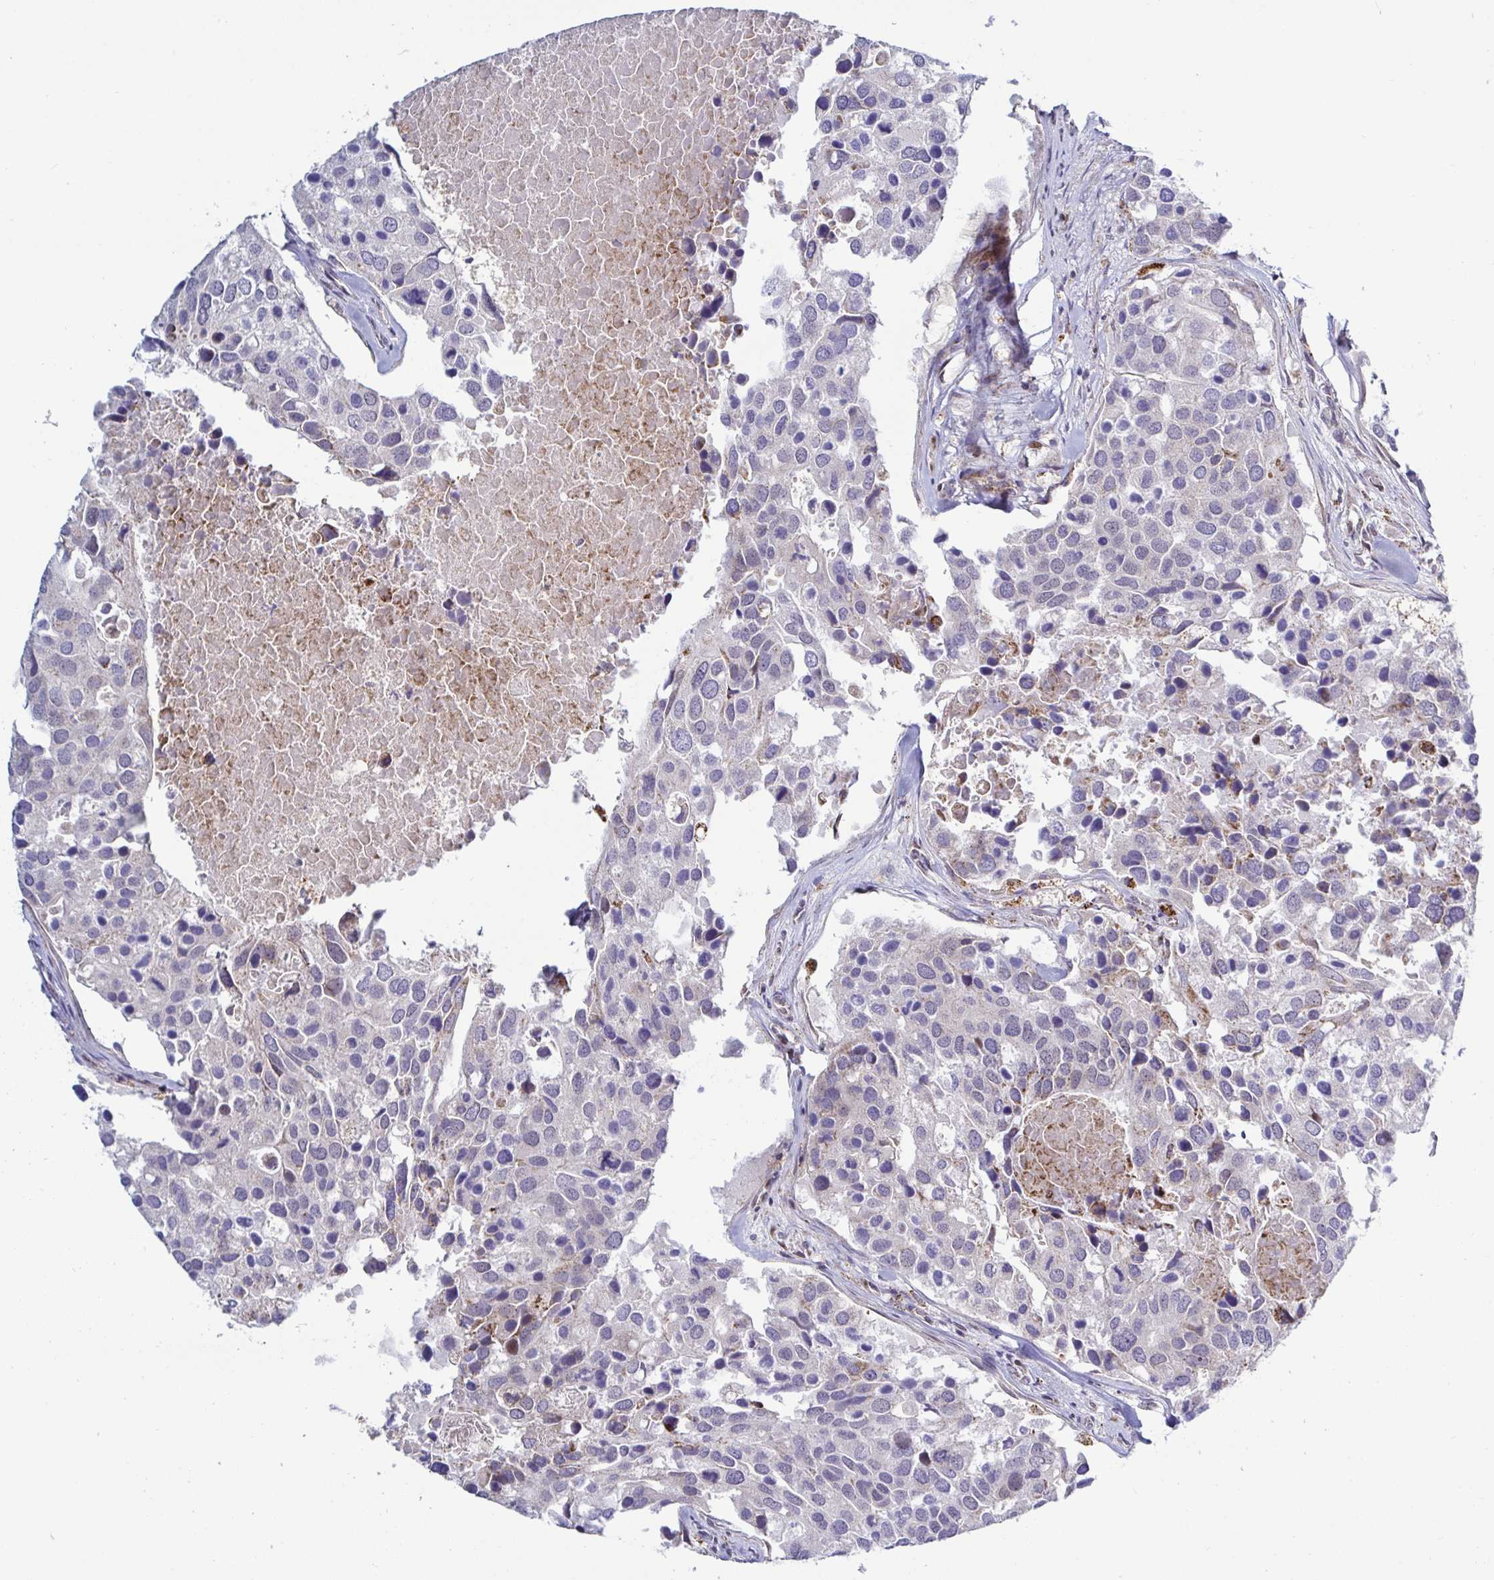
{"staining": {"intensity": "weak", "quantity": "<25%", "location": "cytoplasmic/membranous"}, "tissue": "breast cancer", "cell_type": "Tumor cells", "image_type": "cancer", "snomed": [{"axis": "morphology", "description": "Duct carcinoma"}, {"axis": "topography", "description": "Breast"}], "caption": "An IHC histopathology image of breast invasive ductal carcinoma is shown. There is no staining in tumor cells of breast invasive ductal carcinoma.", "gene": "DZIP1", "patient": {"sex": "female", "age": 83}}